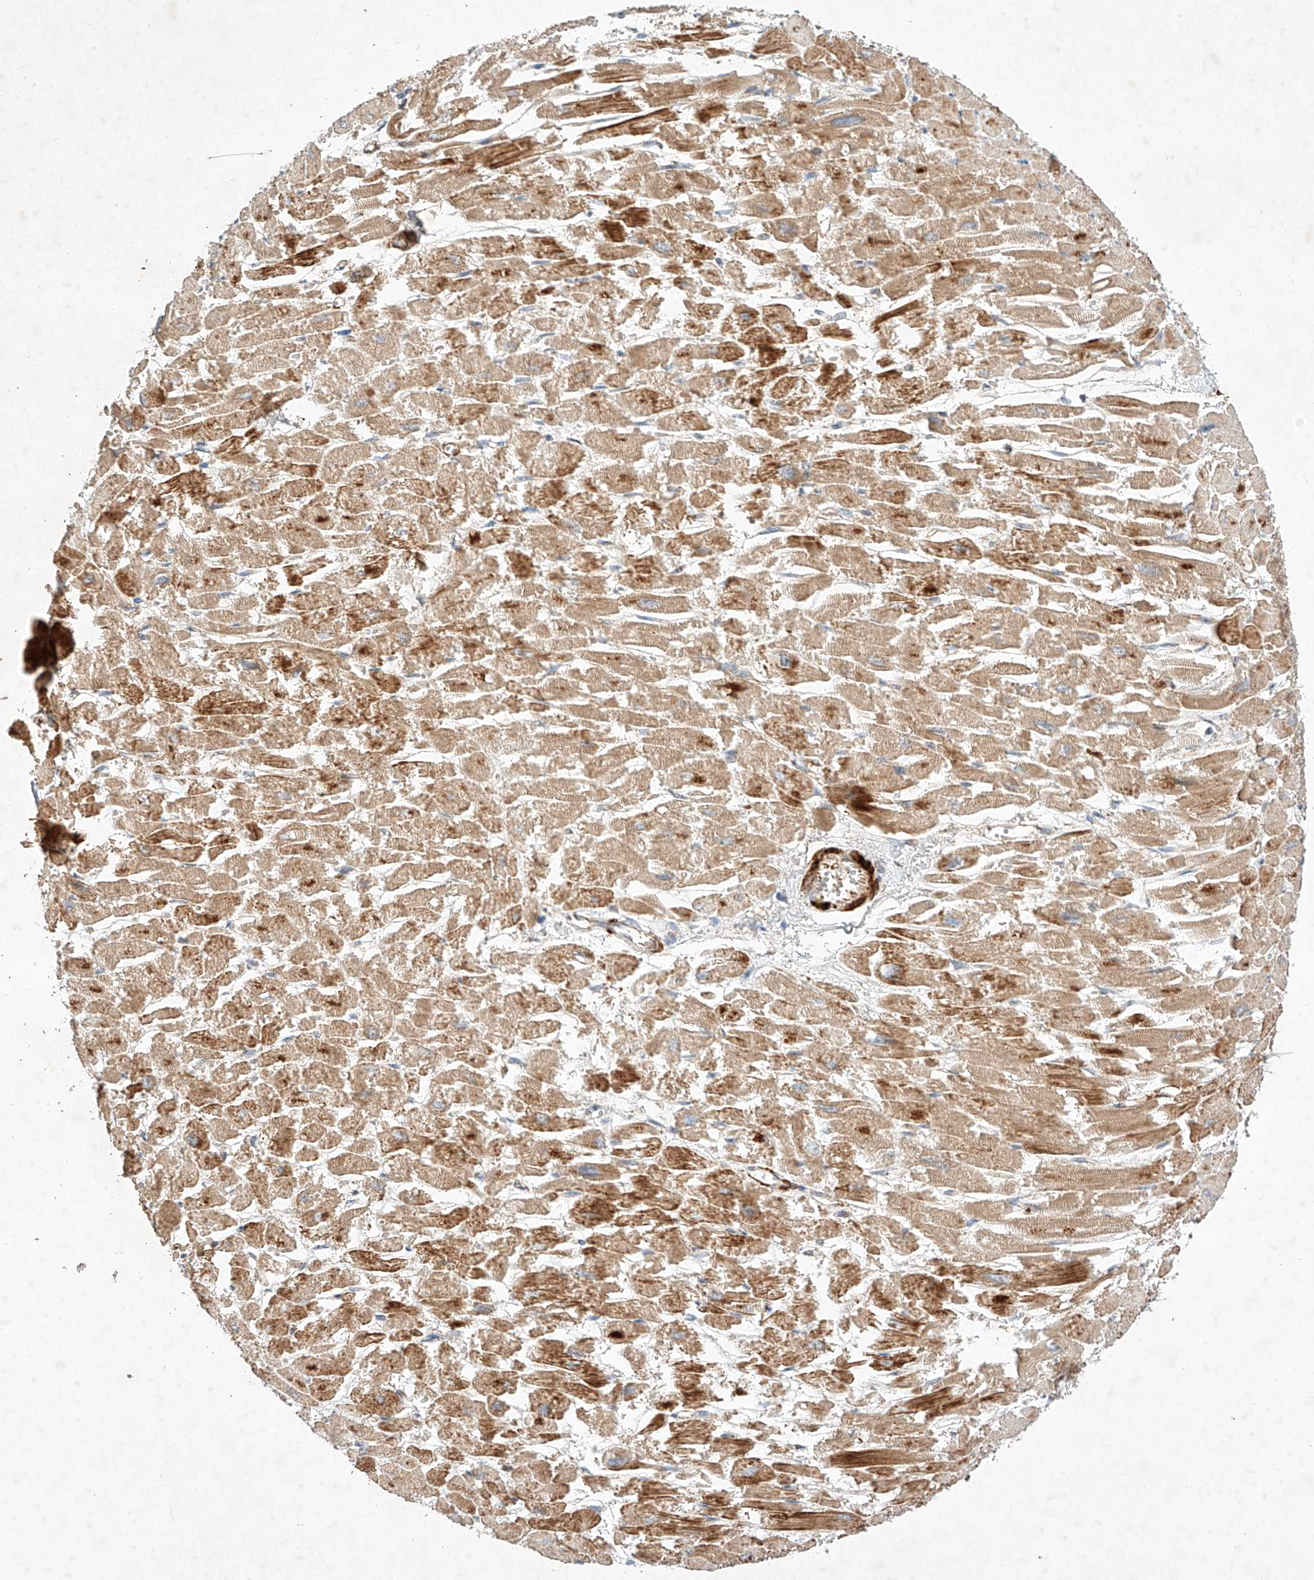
{"staining": {"intensity": "moderate", "quantity": ">75%", "location": "cytoplasmic/membranous"}, "tissue": "heart muscle", "cell_type": "Cardiomyocytes", "image_type": "normal", "snomed": [{"axis": "morphology", "description": "Normal tissue, NOS"}, {"axis": "topography", "description": "Heart"}], "caption": "Normal heart muscle shows moderate cytoplasmic/membranous positivity in about >75% of cardiomyocytes.", "gene": "ARHGAP33", "patient": {"sex": "male", "age": 54}}